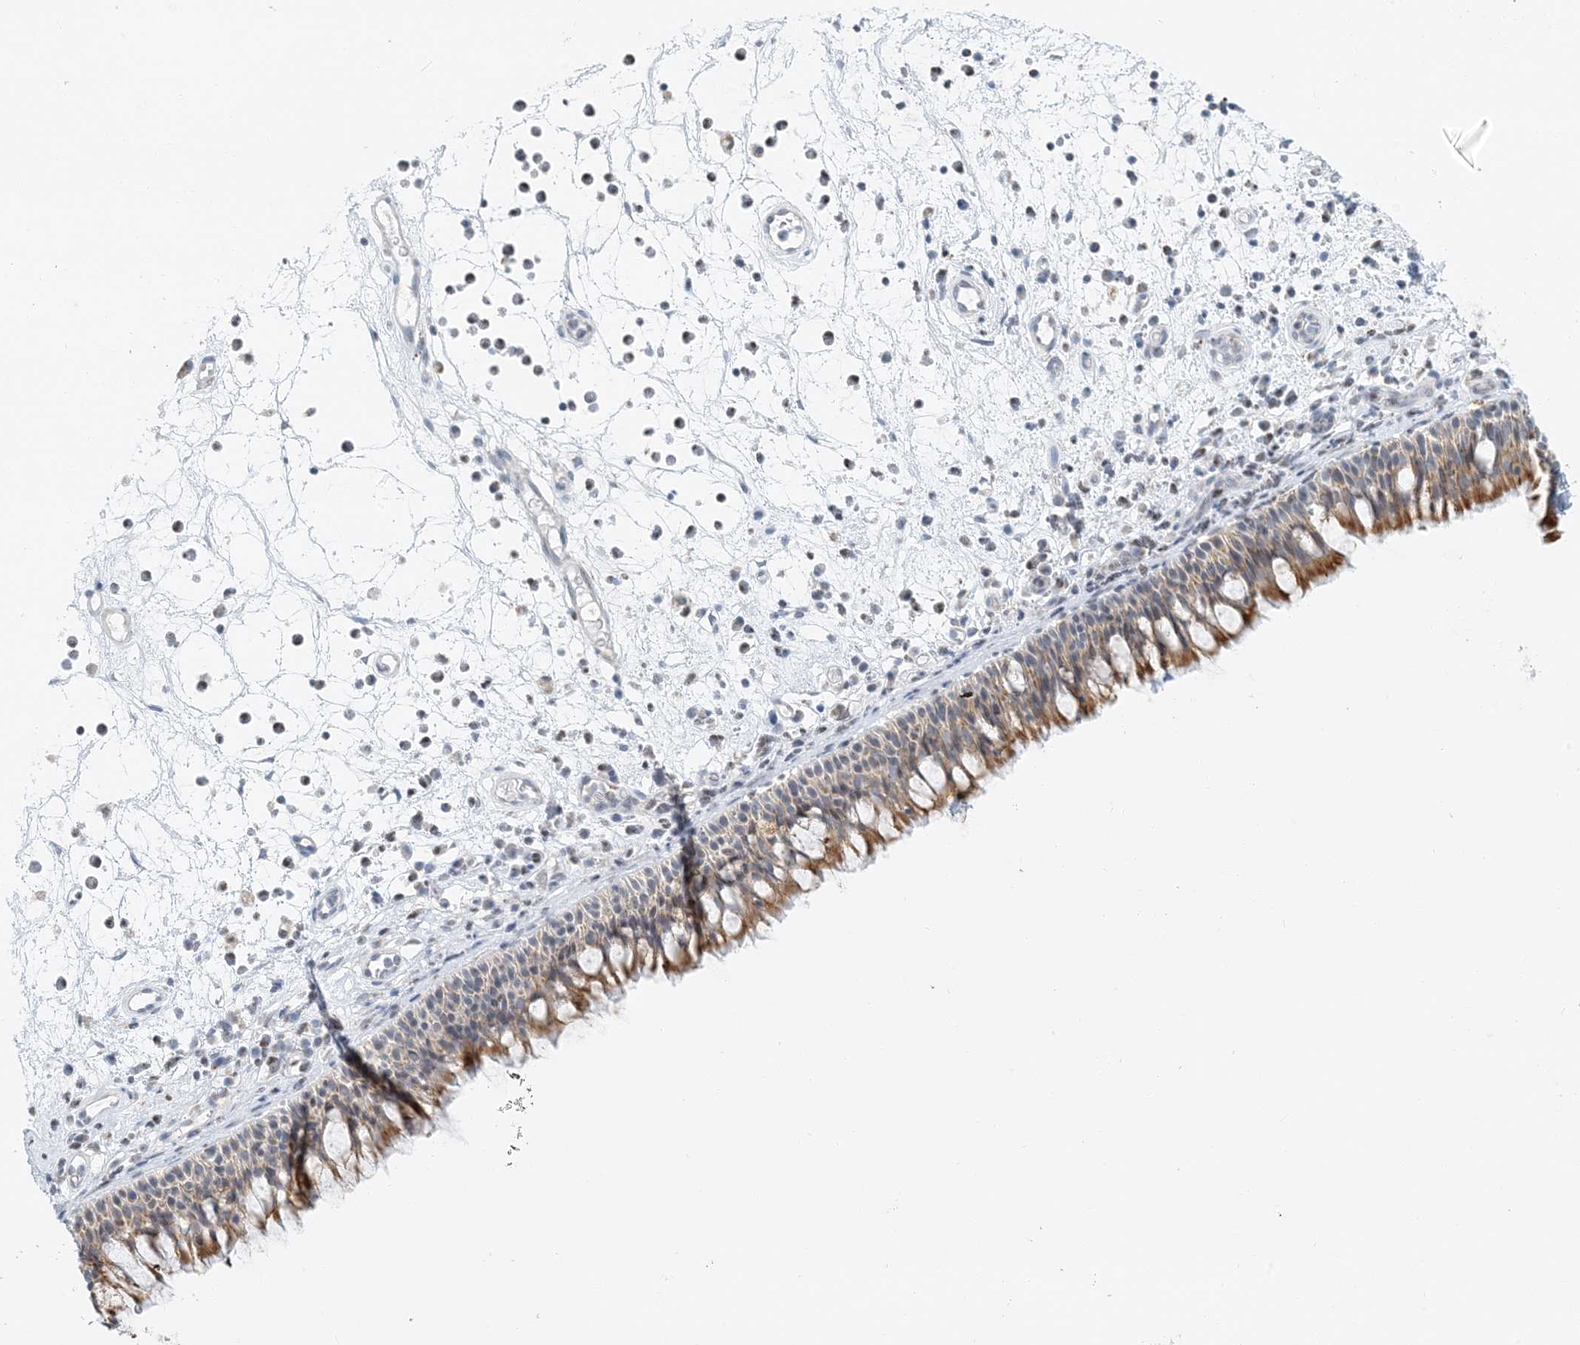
{"staining": {"intensity": "moderate", "quantity": "25%-75%", "location": "cytoplasmic/membranous"}, "tissue": "nasopharynx", "cell_type": "Respiratory epithelial cells", "image_type": "normal", "snomed": [{"axis": "morphology", "description": "Normal tissue, NOS"}, {"axis": "morphology", "description": "Inflammation, NOS"}, {"axis": "morphology", "description": "Malignant melanoma, Metastatic site"}, {"axis": "topography", "description": "Nasopharynx"}], "caption": "A brown stain shows moderate cytoplasmic/membranous staining of a protein in respiratory epithelial cells of normal human nasopharynx.", "gene": "BDH1", "patient": {"sex": "male", "age": 70}}